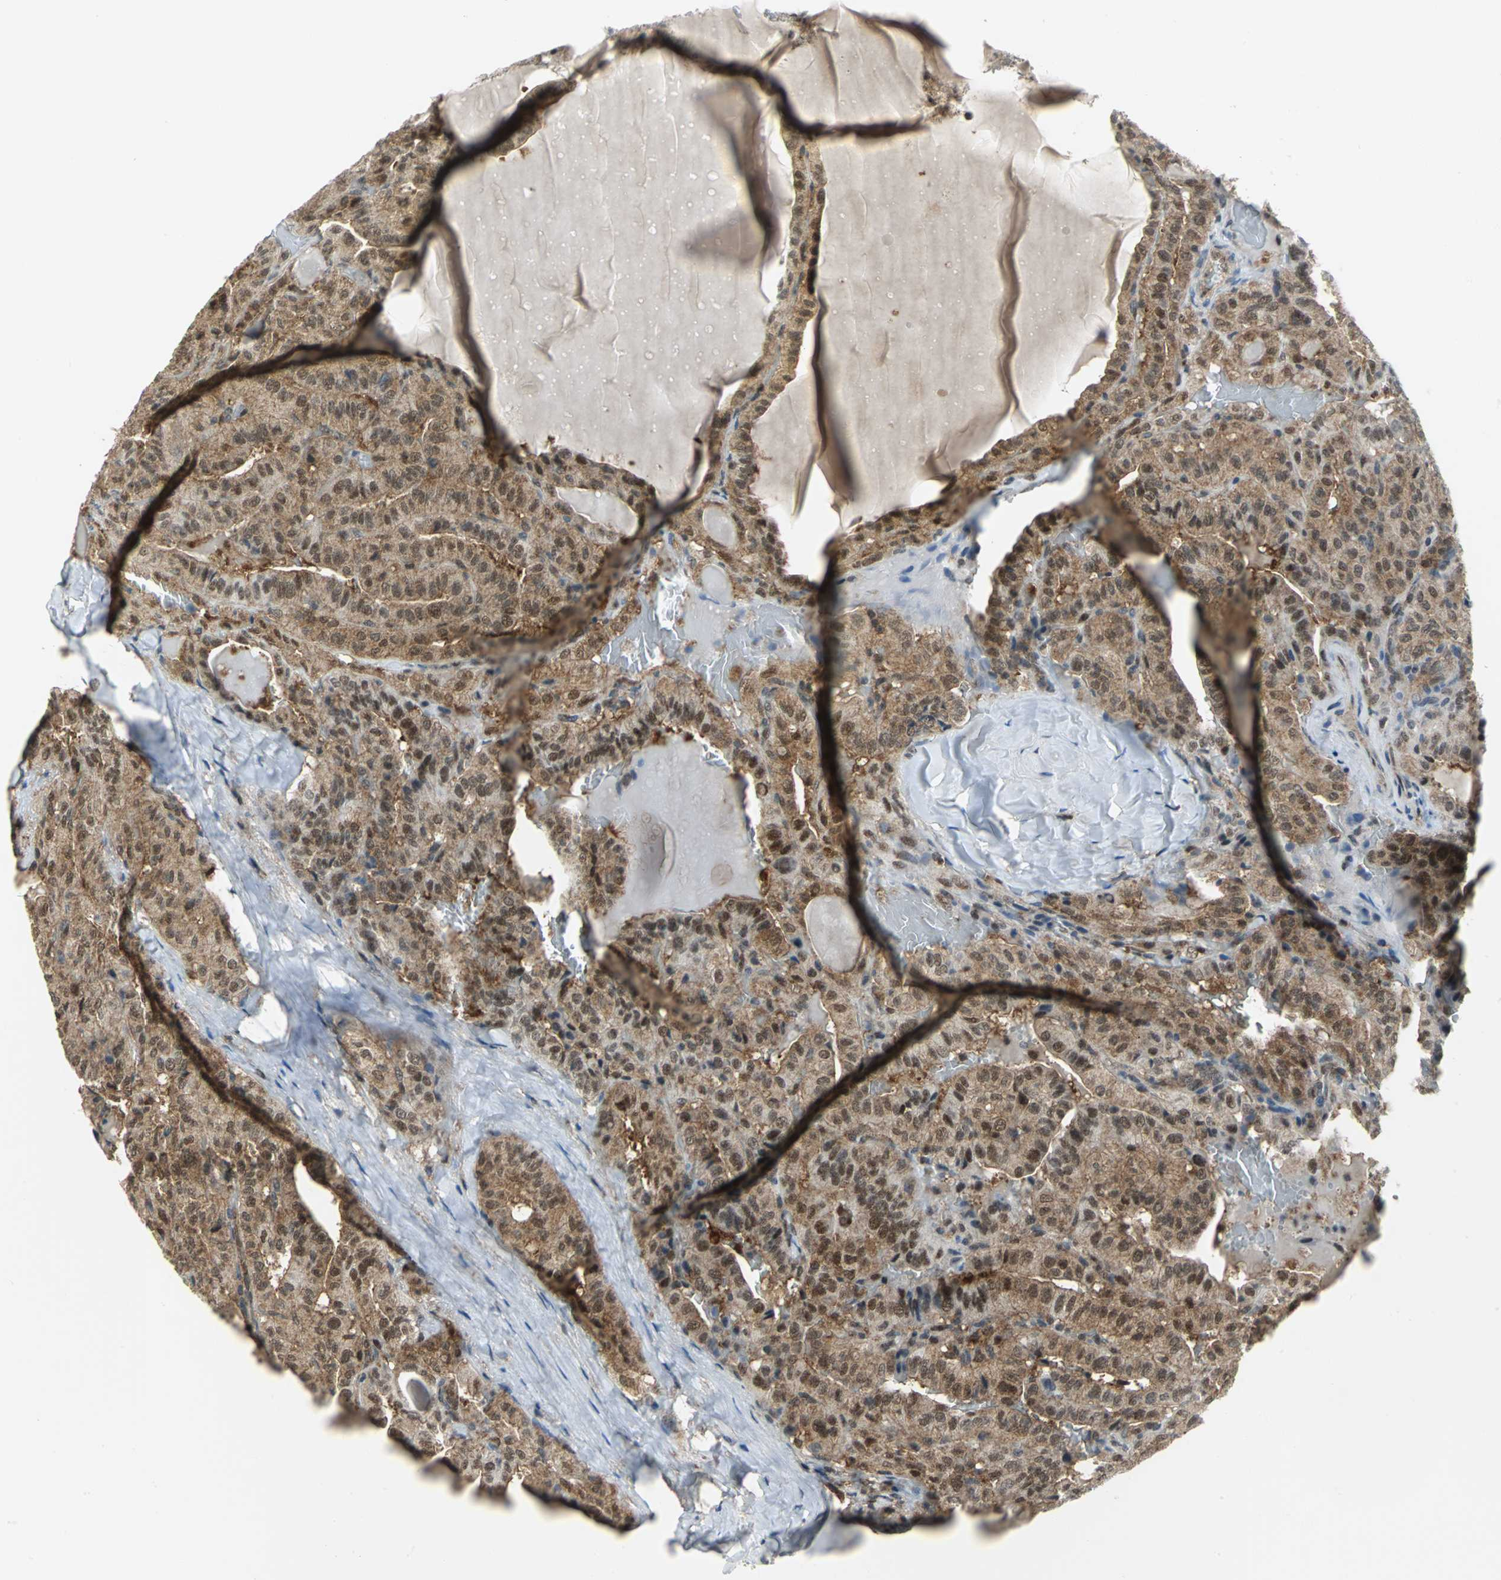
{"staining": {"intensity": "moderate", "quantity": ">75%", "location": "cytoplasmic/membranous,nuclear"}, "tissue": "thyroid cancer", "cell_type": "Tumor cells", "image_type": "cancer", "snomed": [{"axis": "morphology", "description": "Papillary adenocarcinoma, NOS"}, {"axis": "topography", "description": "Thyroid gland"}], "caption": "High-magnification brightfield microscopy of thyroid cancer stained with DAB (brown) and counterstained with hematoxylin (blue). tumor cells exhibit moderate cytoplasmic/membranous and nuclear staining is appreciated in approximately>75% of cells.", "gene": "PSMA4", "patient": {"sex": "male", "age": 77}}